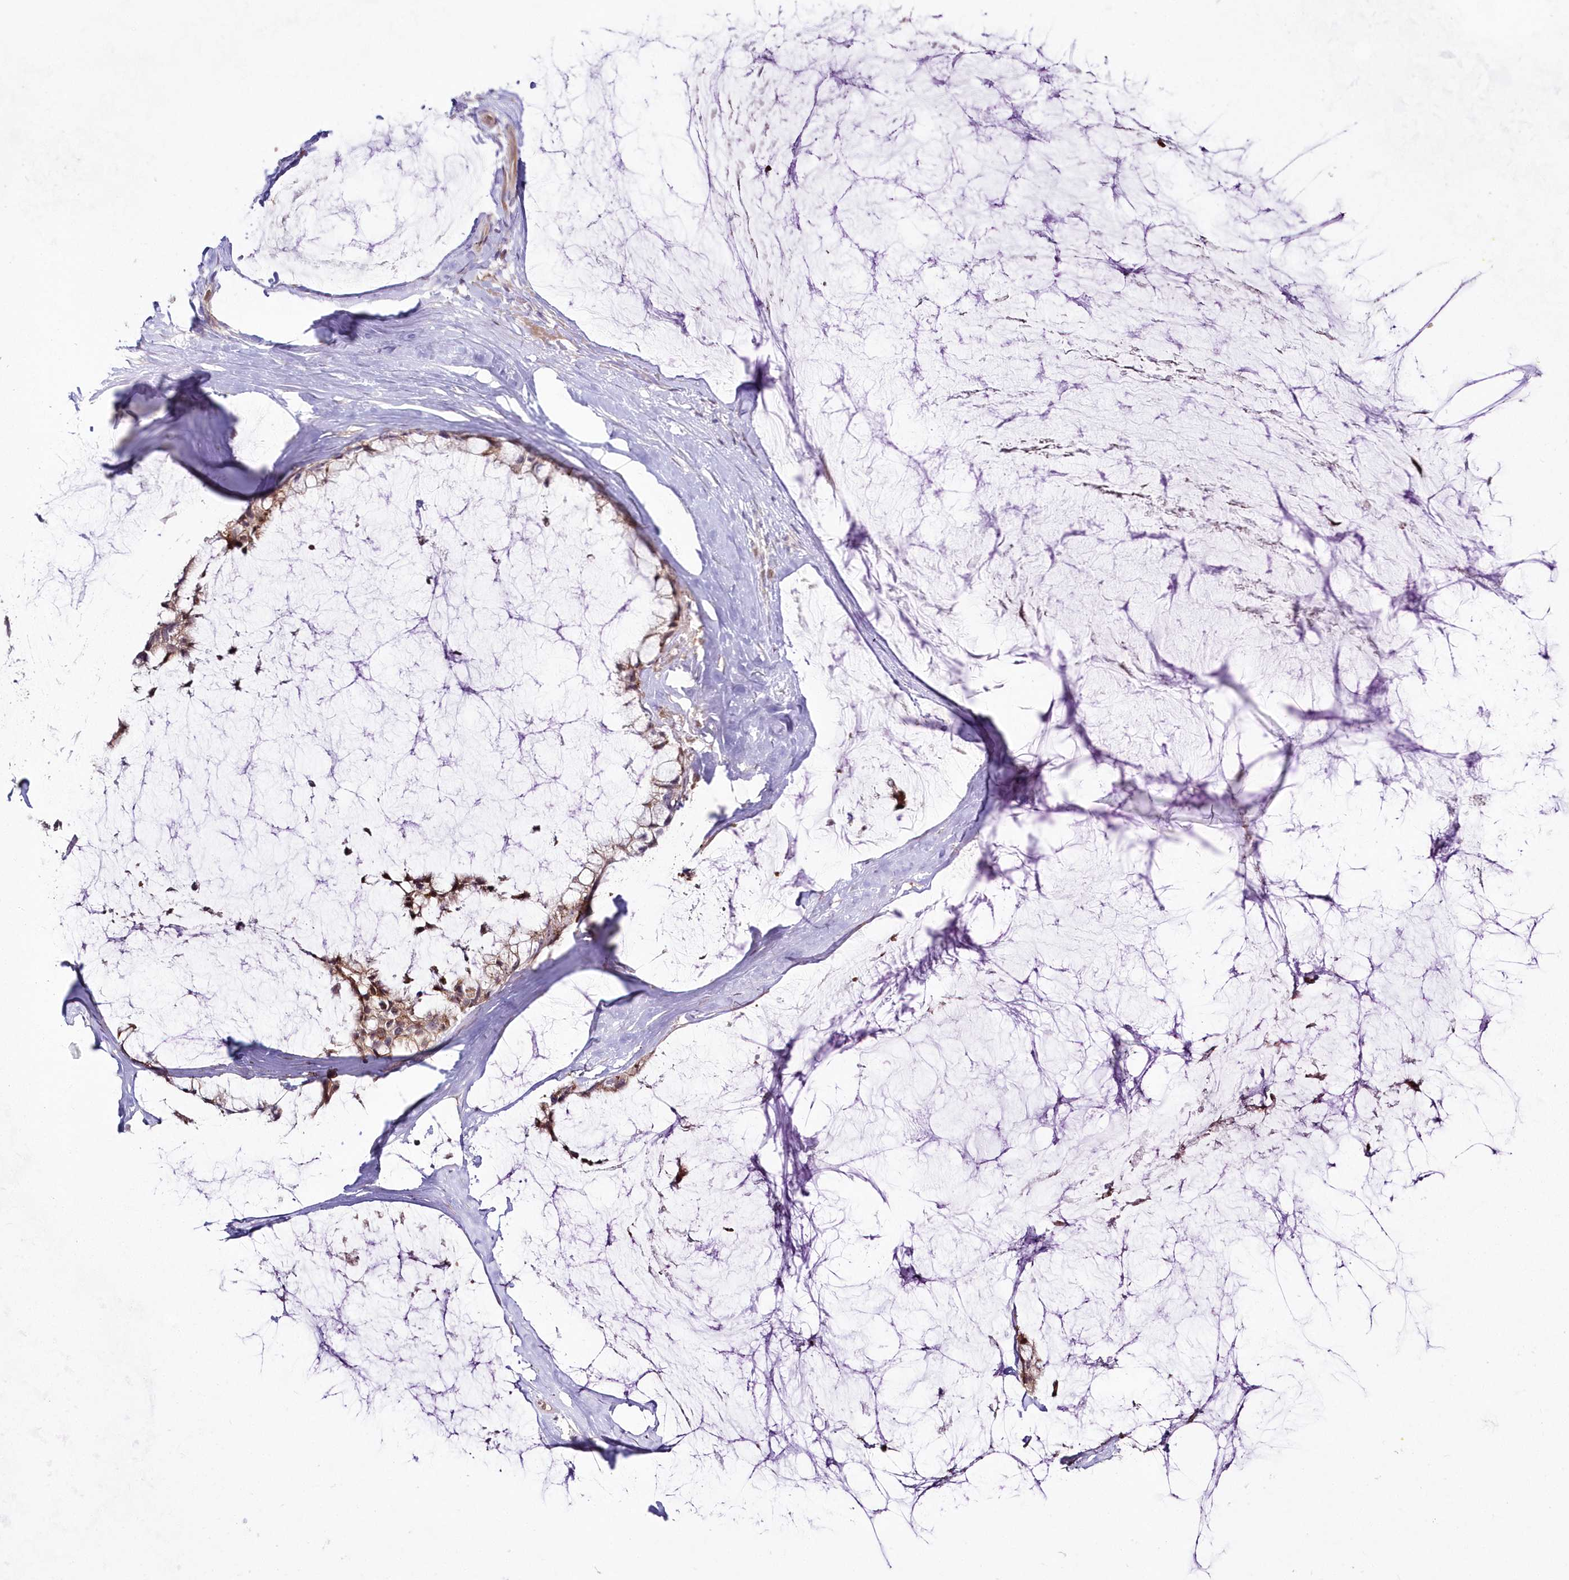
{"staining": {"intensity": "moderate", "quantity": ">75%", "location": "cytoplasmic/membranous"}, "tissue": "ovarian cancer", "cell_type": "Tumor cells", "image_type": "cancer", "snomed": [{"axis": "morphology", "description": "Cystadenocarcinoma, mucinous, NOS"}, {"axis": "topography", "description": "Ovary"}], "caption": "Moderate cytoplasmic/membranous staining for a protein is appreciated in approximately >75% of tumor cells of ovarian cancer using IHC.", "gene": "IMPA1", "patient": {"sex": "female", "age": 39}}